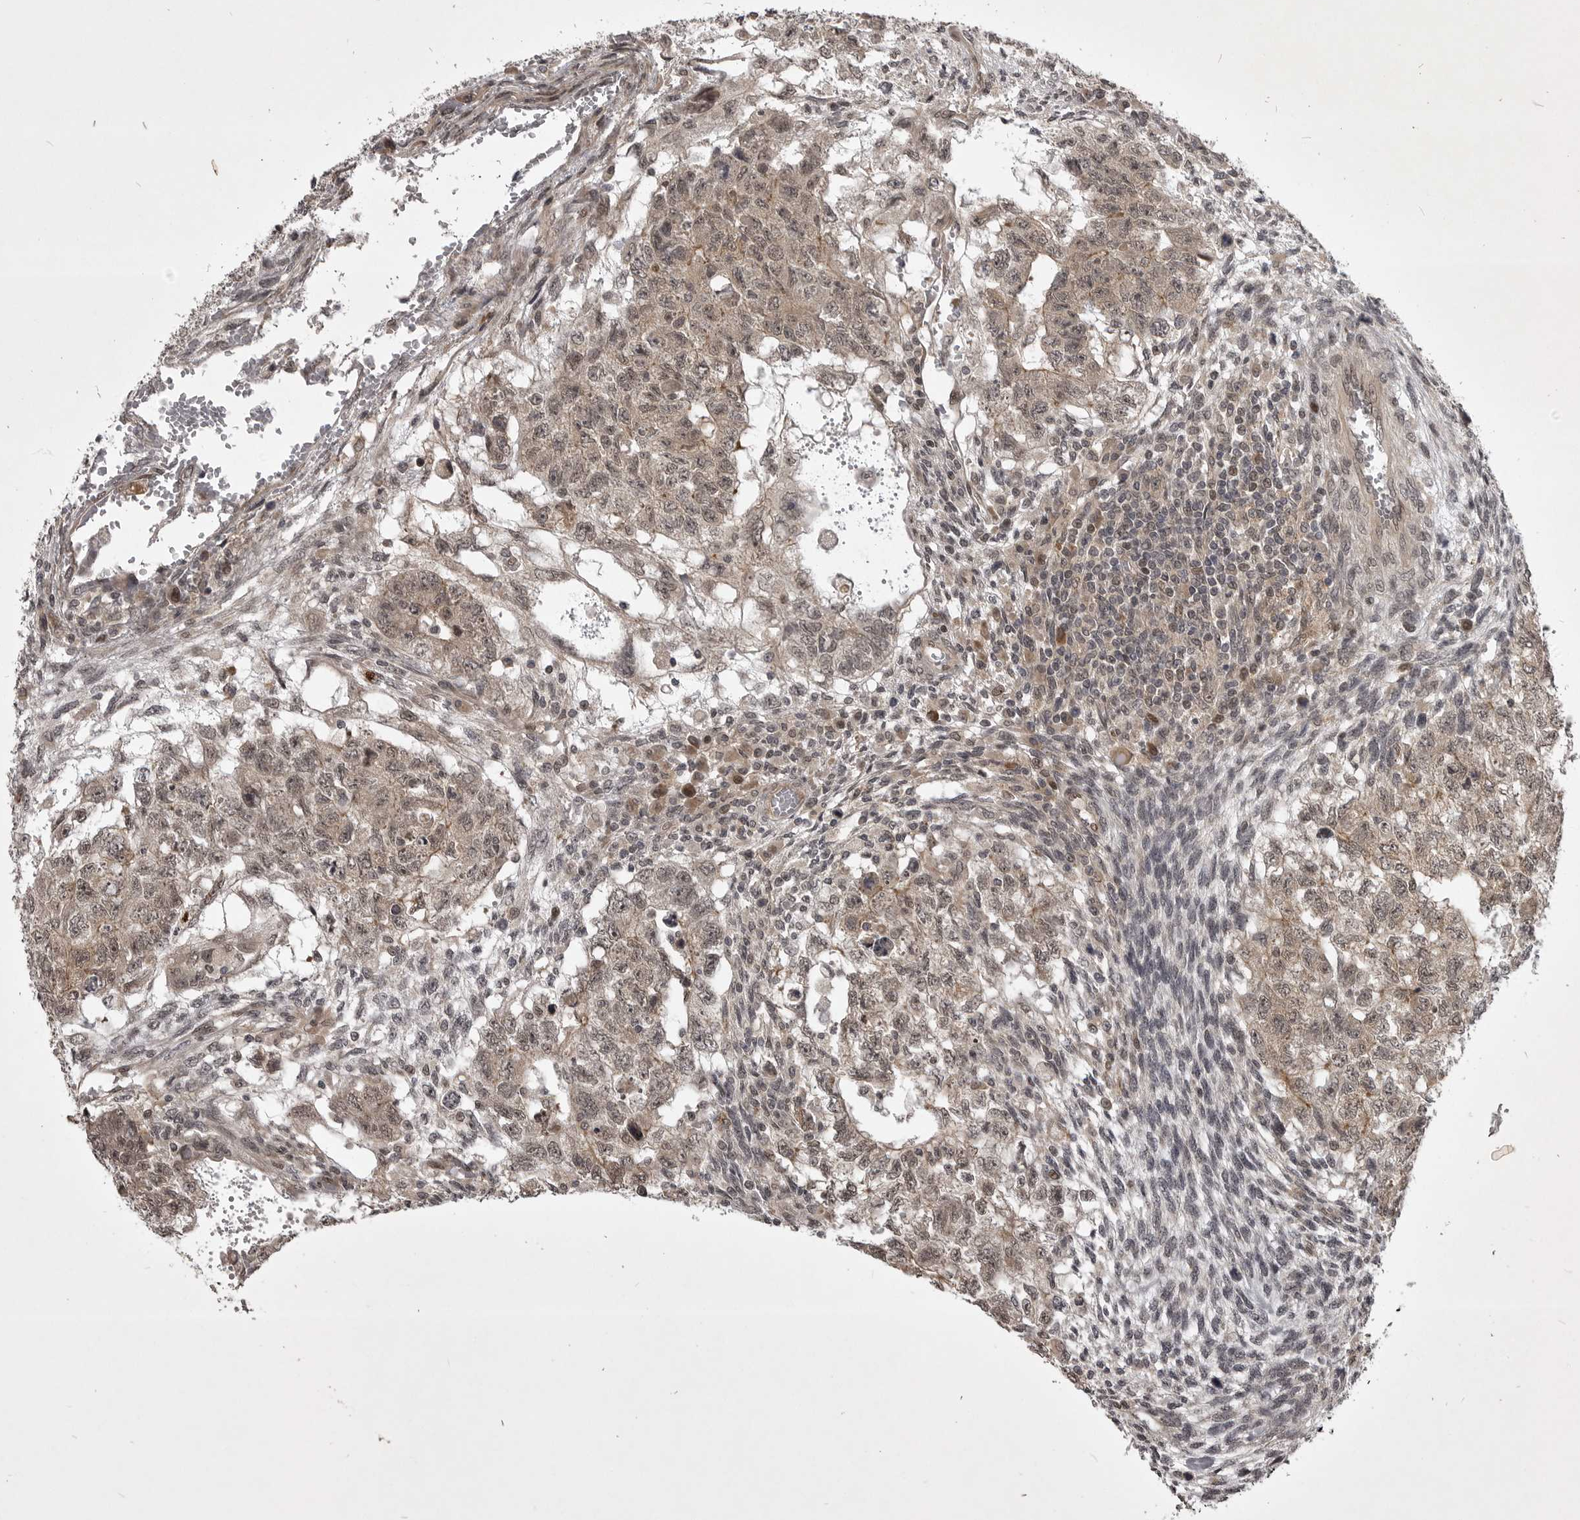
{"staining": {"intensity": "weak", "quantity": ">75%", "location": "cytoplasmic/membranous,nuclear"}, "tissue": "testis cancer", "cell_type": "Tumor cells", "image_type": "cancer", "snomed": [{"axis": "morphology", "description": "Normal tissue, NOS"}, {"axis": "morphology", "description": "Carcinoma, Embryonal, NOS"}, {"axis": "topography", "description": "Testis"}], "caption": "Tumor cells show weak cytoplasmic/membranous and nuclear expression in about >75% of cells in testis cancer (embryonal carcinoma). The staining was performed using DAB (3,3'-diaminobenzidine), with brown indicating positive protein expression. Nuclei are stained blue with hematoxylin.", "gene": "SNX16", "patient": {"sex": "male", "age": 36}}